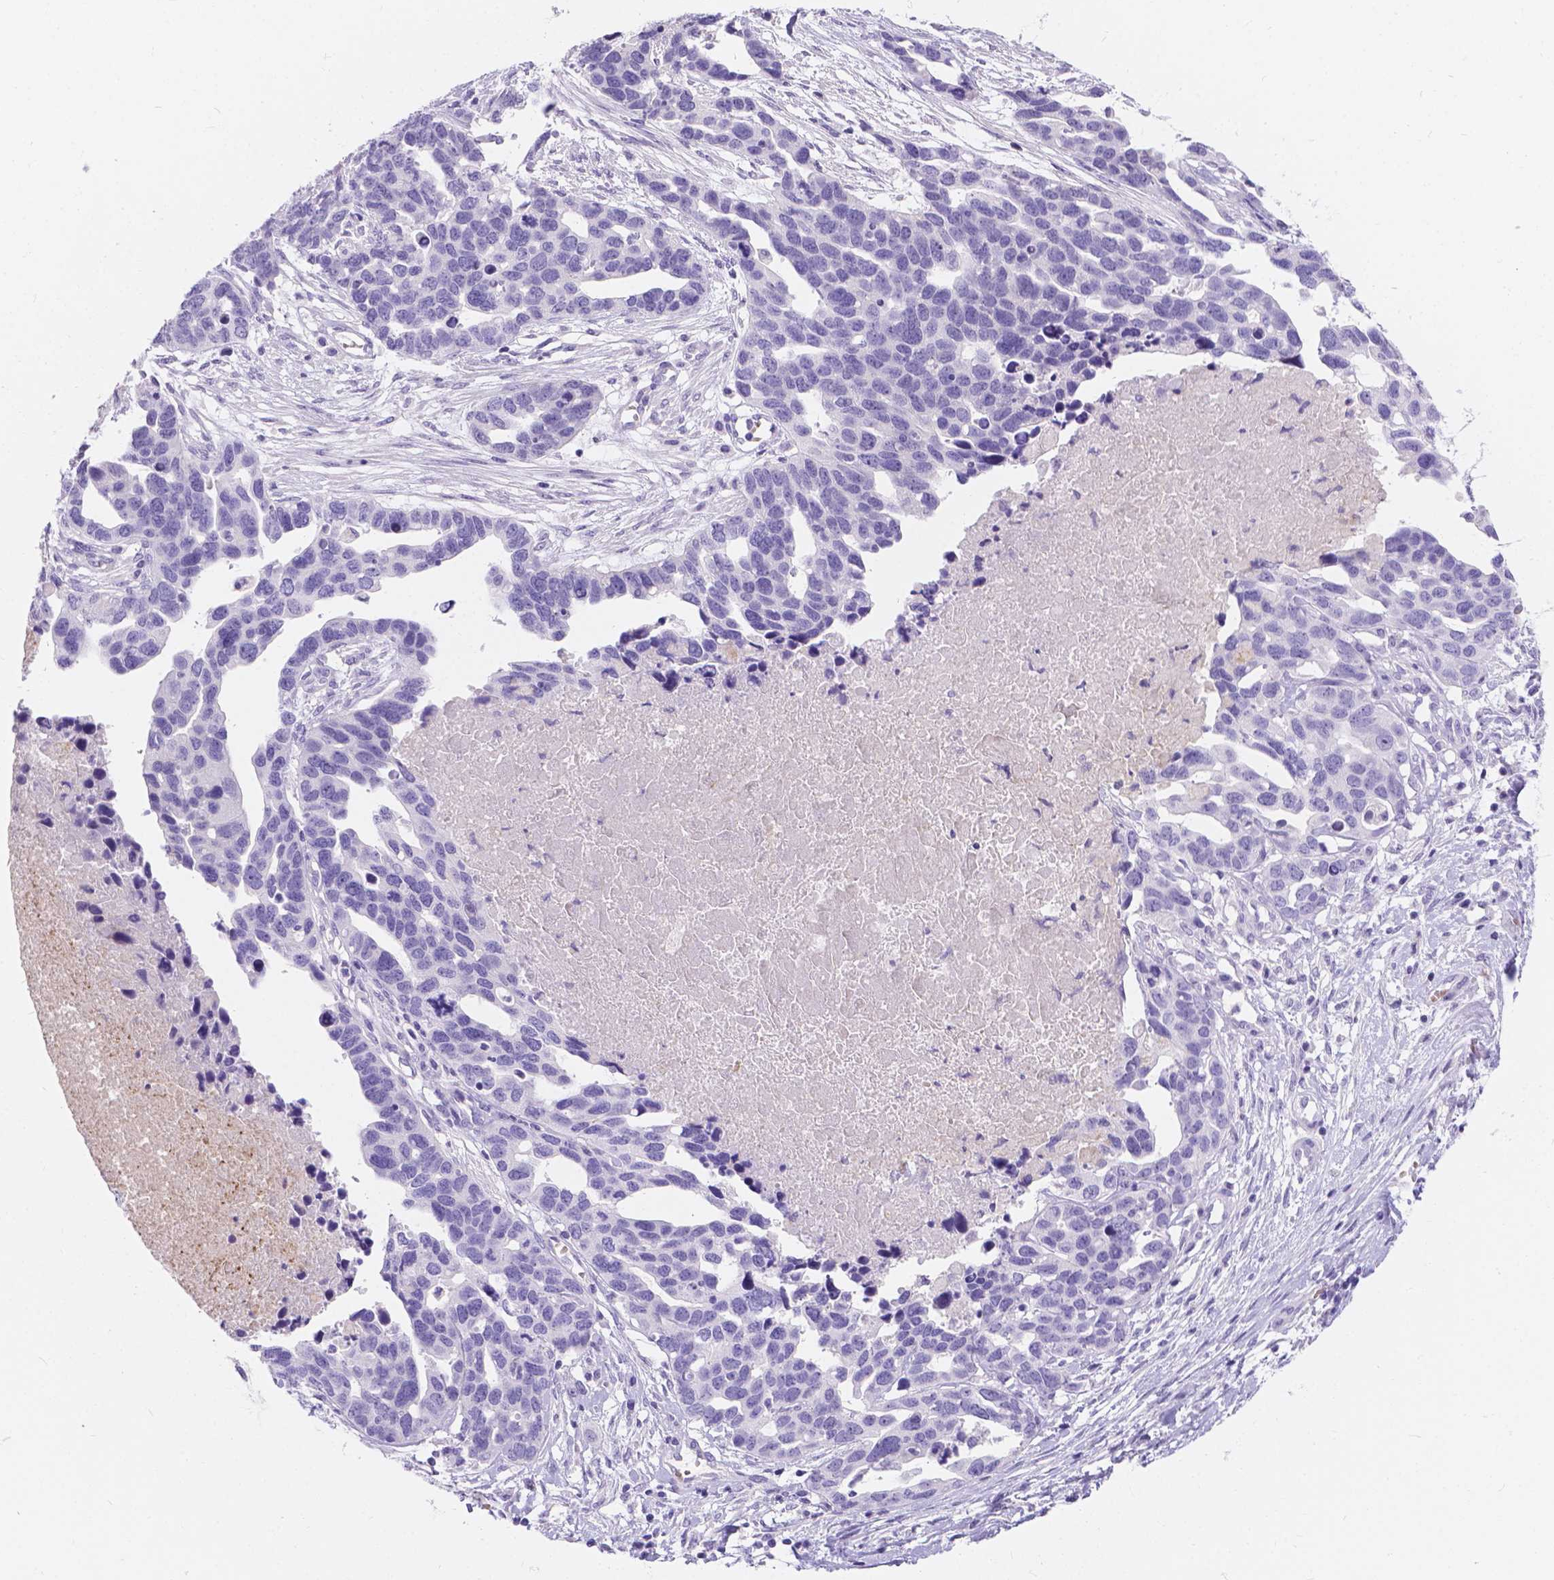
{"staining": {"intensity": "negative", "quantity": "none", "location": "none"}, "tissue": "ovarian cancer", "cell_type": "Tumor cells", "image_type": "cancer", "snomed": [{"axis": "morphology", "description": "Cystadenocarcinoma, serous, NOS"}, {"axis": "topography", "description": "Ovary"}], "caption": "Immunohistochemical staining of human ovarian serous cystadenocarcinoma displays no significant positivity in tumor cells.", "gene": "GNRHR", "patient": {"sex": "female", "age": 54}}